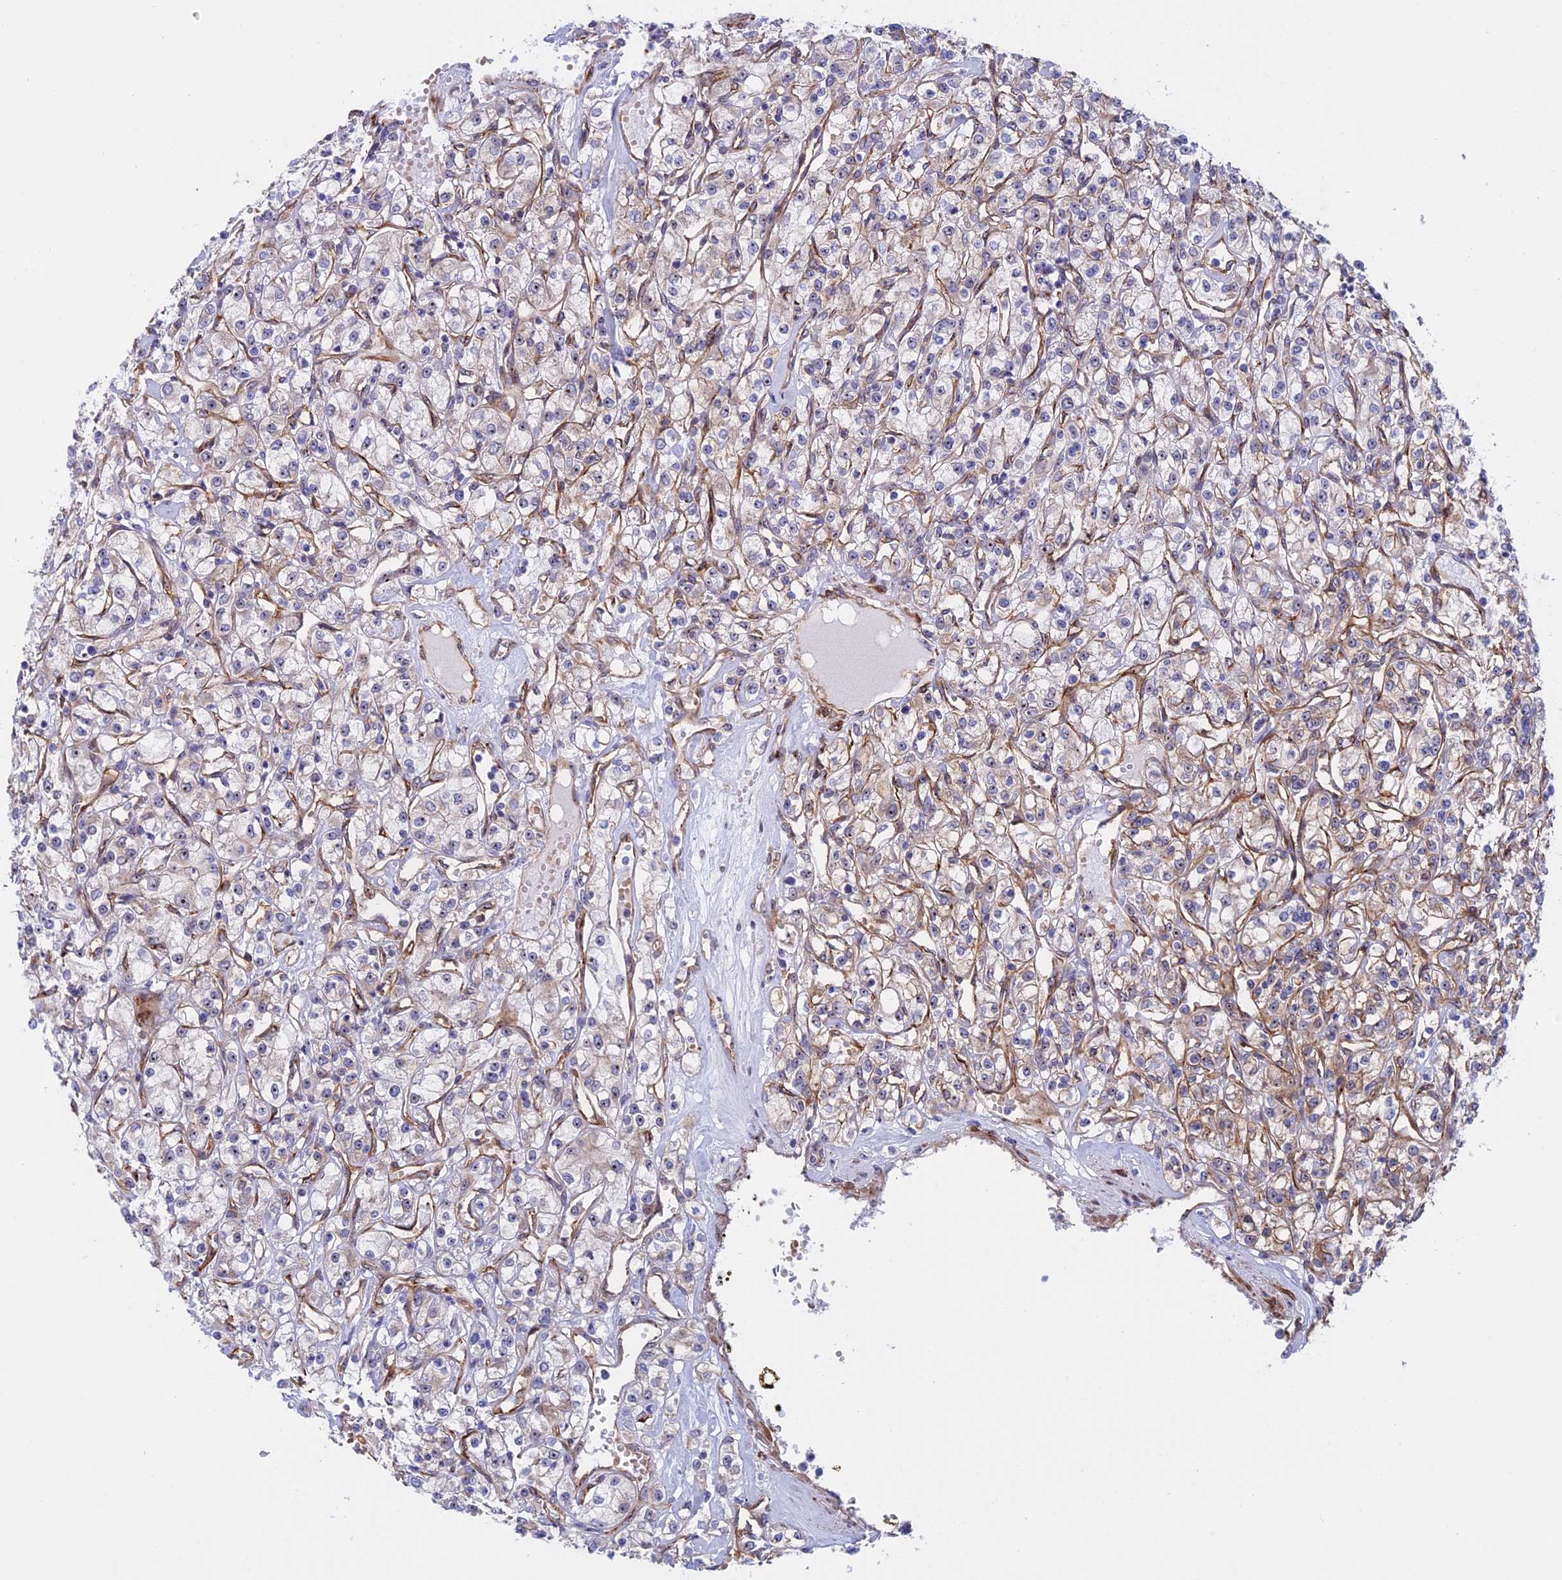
{"staining": {"intensity": "weak", "quantity": "<25%", "location": "cytoplasmic/membranous"}, "tissue": "renal cancer", "cell_type": "Tumor cells", "image_type": "cancer", "snomed": [{"axis": "morphology", "description": "Adenocarcinoma, NOS"}, {"axis": "topography", "description": "Kidney"}], "caption": "Image shows no significant protein expression in tumor cells of adenocarcinoma (renal).", "gene": "DBNDD1", "patient": {"sex": "female", "age": 59}}